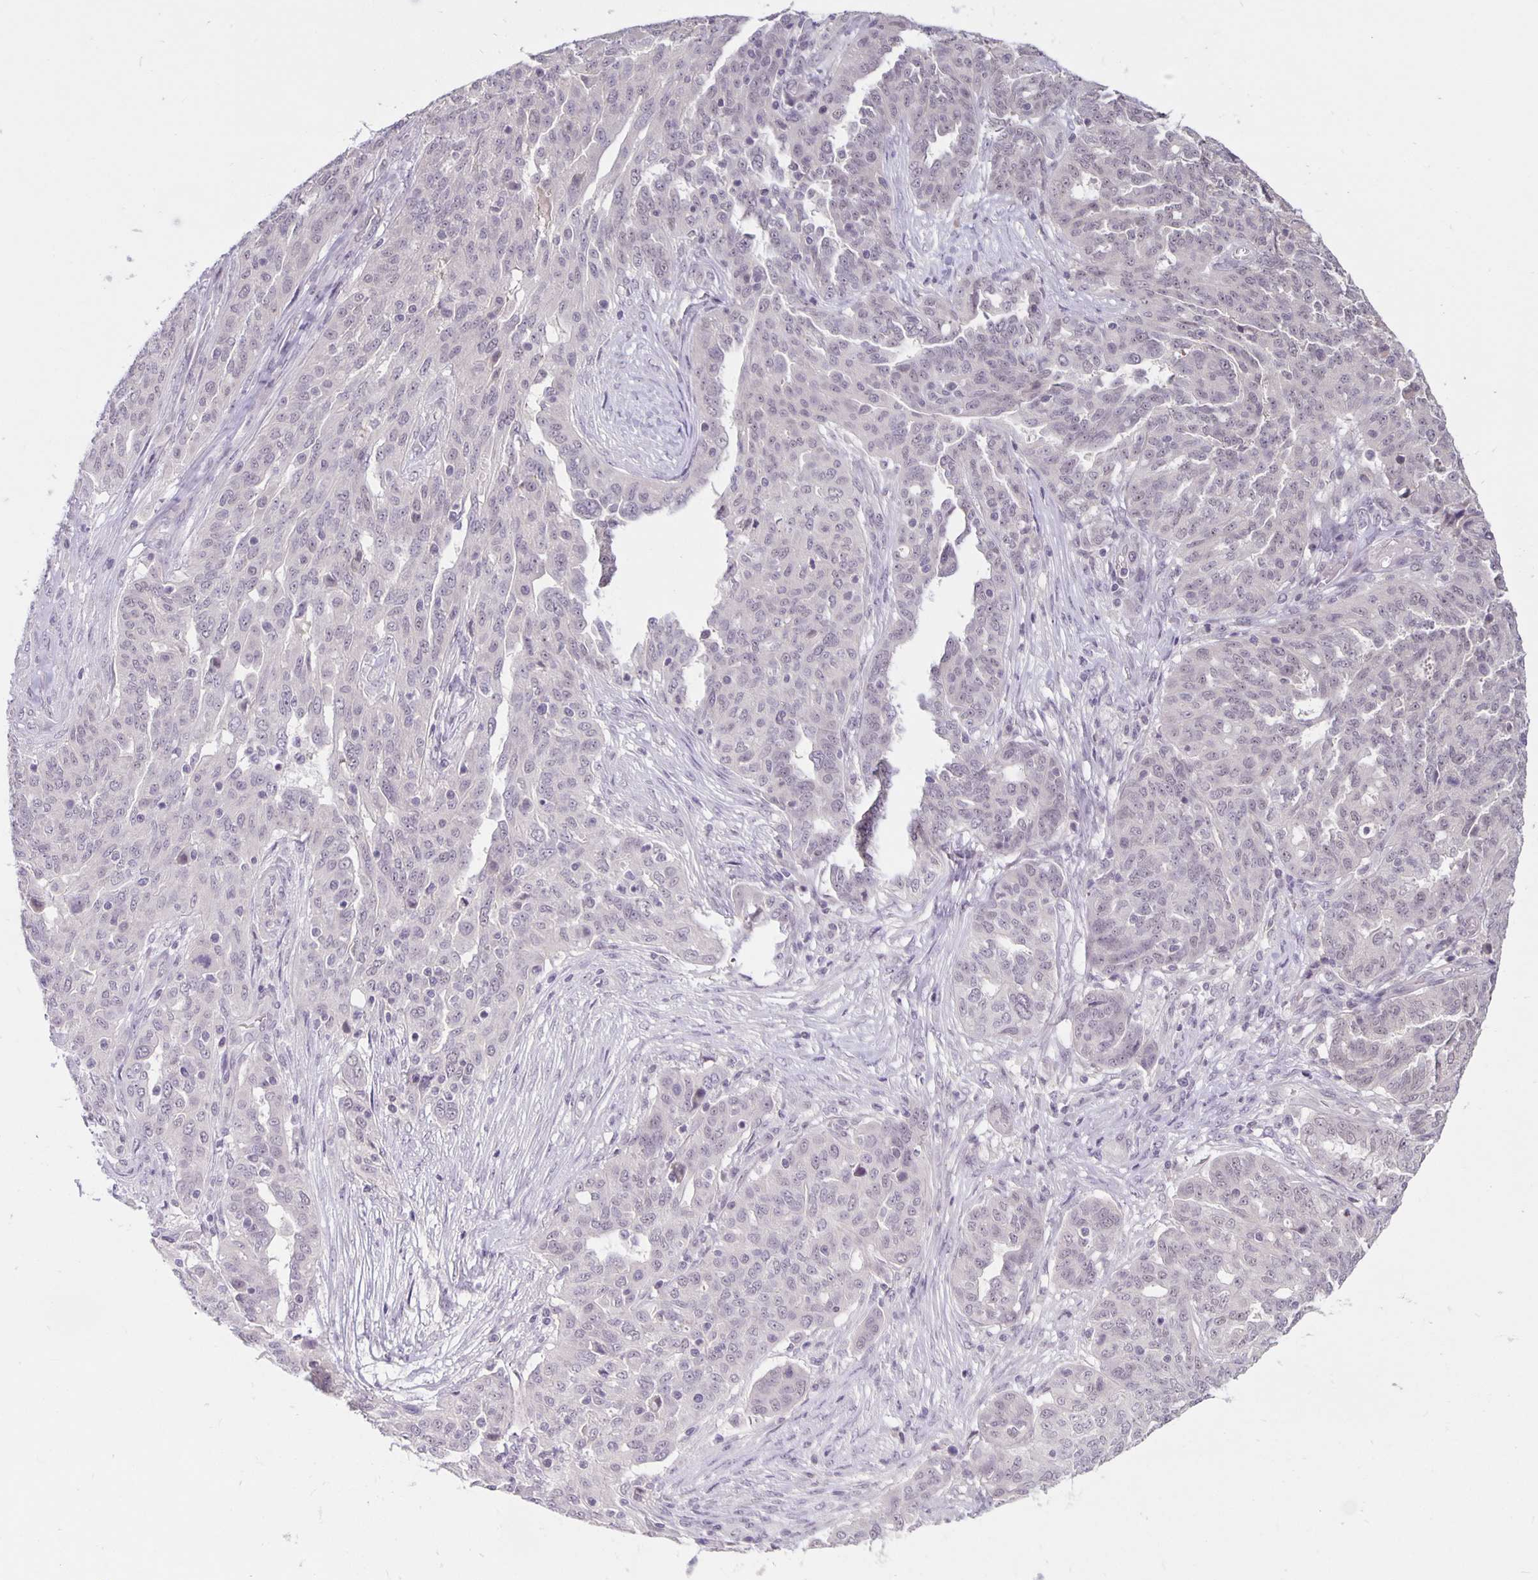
{"staining": {"intensity": "negative", "quantity": "none", "location": "none"}, "tissue": "ovarian cancer", "cell_type": "Tumor cells", "image_type": "cancer", "snomed": [{"axis": "morphology", "description": "Cystadenocarcinoma, serous, NOS"}, {"axis": "topography", "description": "Ovary"}], "caption": "The IHC photomicrograph has no significant expression in tumor cells of ovarian cancer (serous cystadenocarcinoma) tissue.", "gene": "ARVCF", "patient": {"sex": "female", "age": 67}}